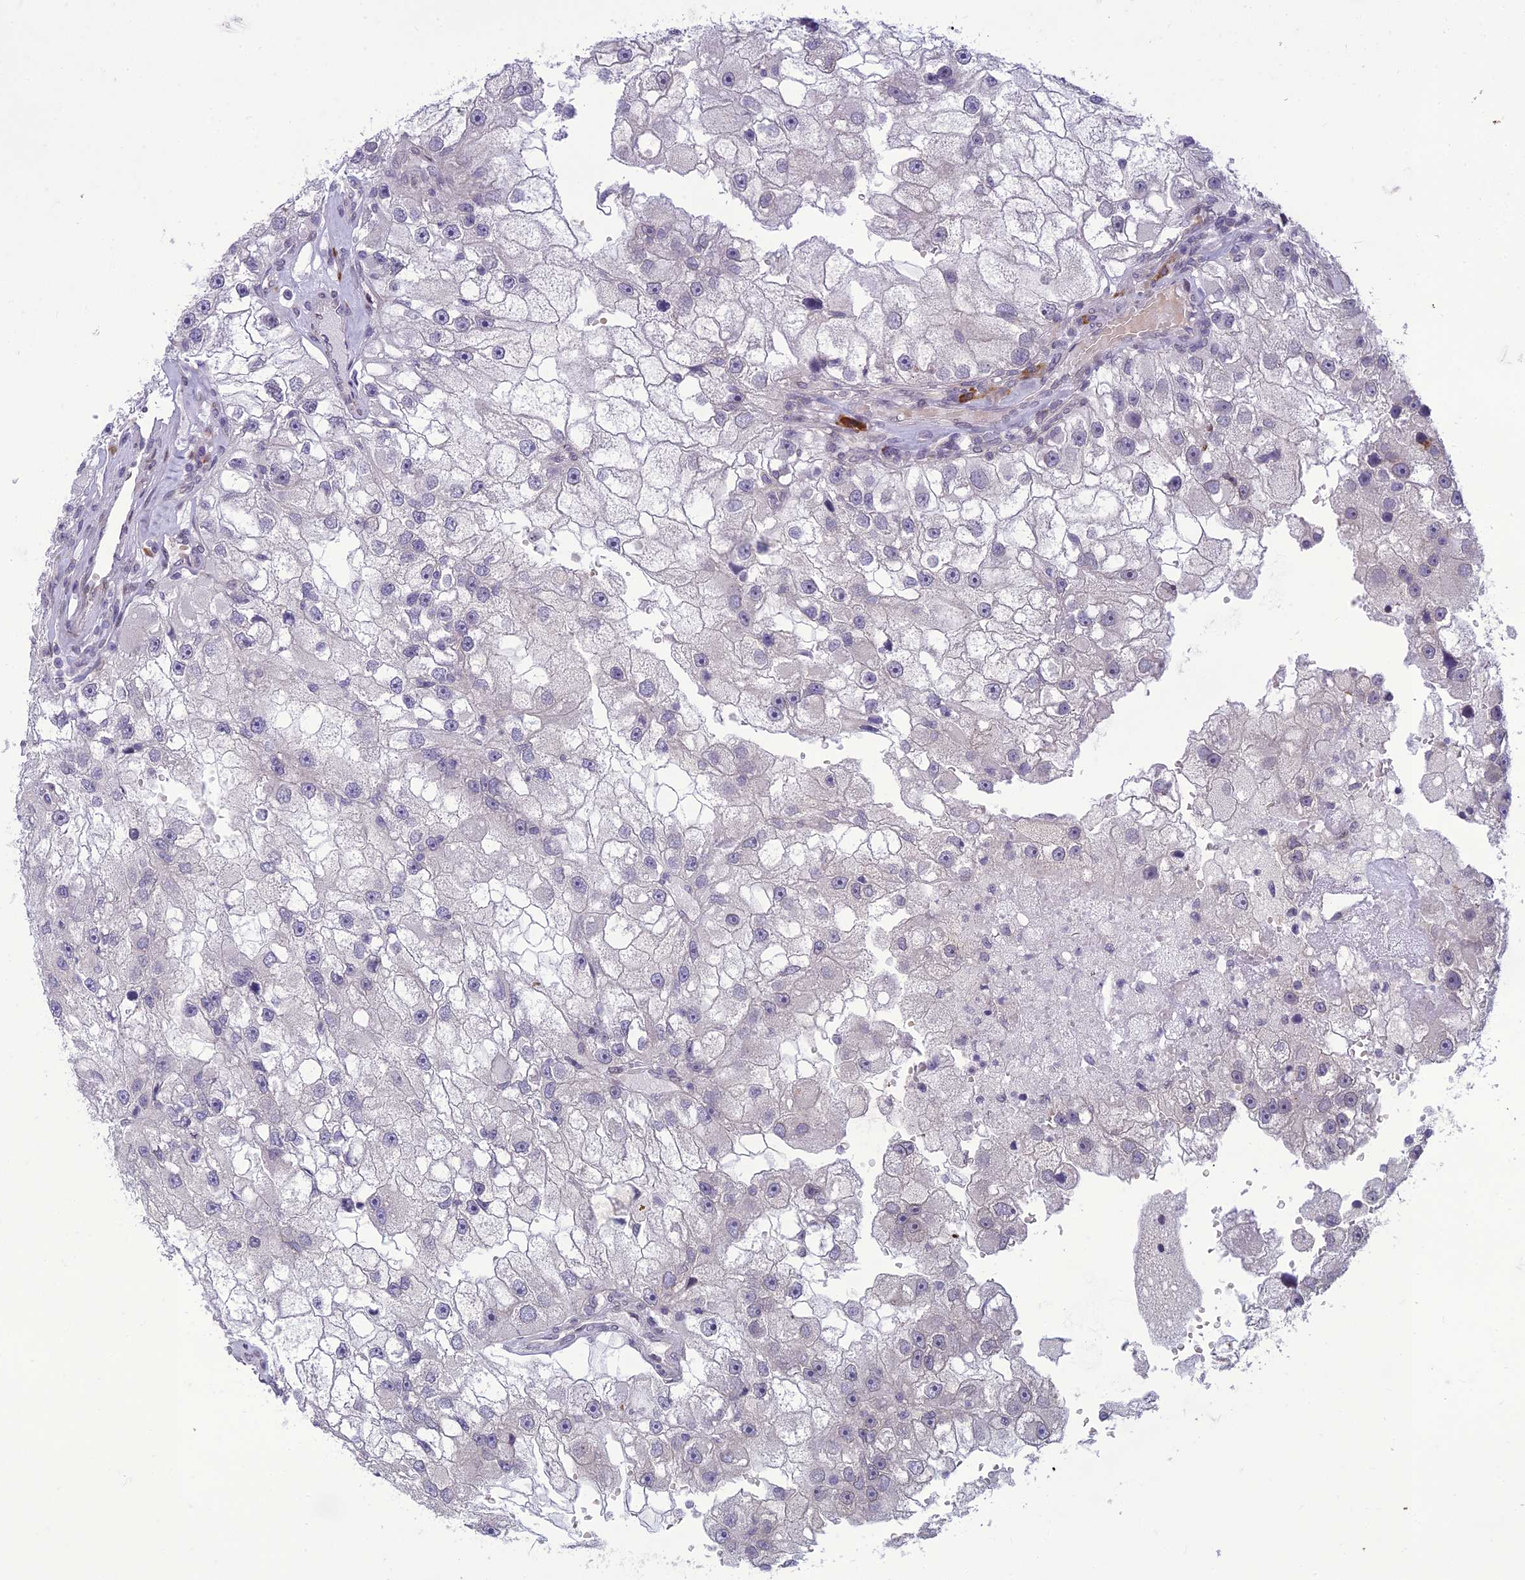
{"staining": {"intensity": "negative", "quantity": "none", "location": "none"}, "tissue": "renal cancer", "cell_type": "Tumor cells", "image_type": "cancer", "snomed": [{"axis": "morphology", "description": "Adenocarcinoma, NOS"}, {"axis": "topography", "description": "Kidney"}], "caption": "Adenocarcinoma (renal) stained for a protein using immunohistochemistry shows no staining tumor cells.", "gene": "DTX2", "patient": {"sex": "male", "age": 63}}